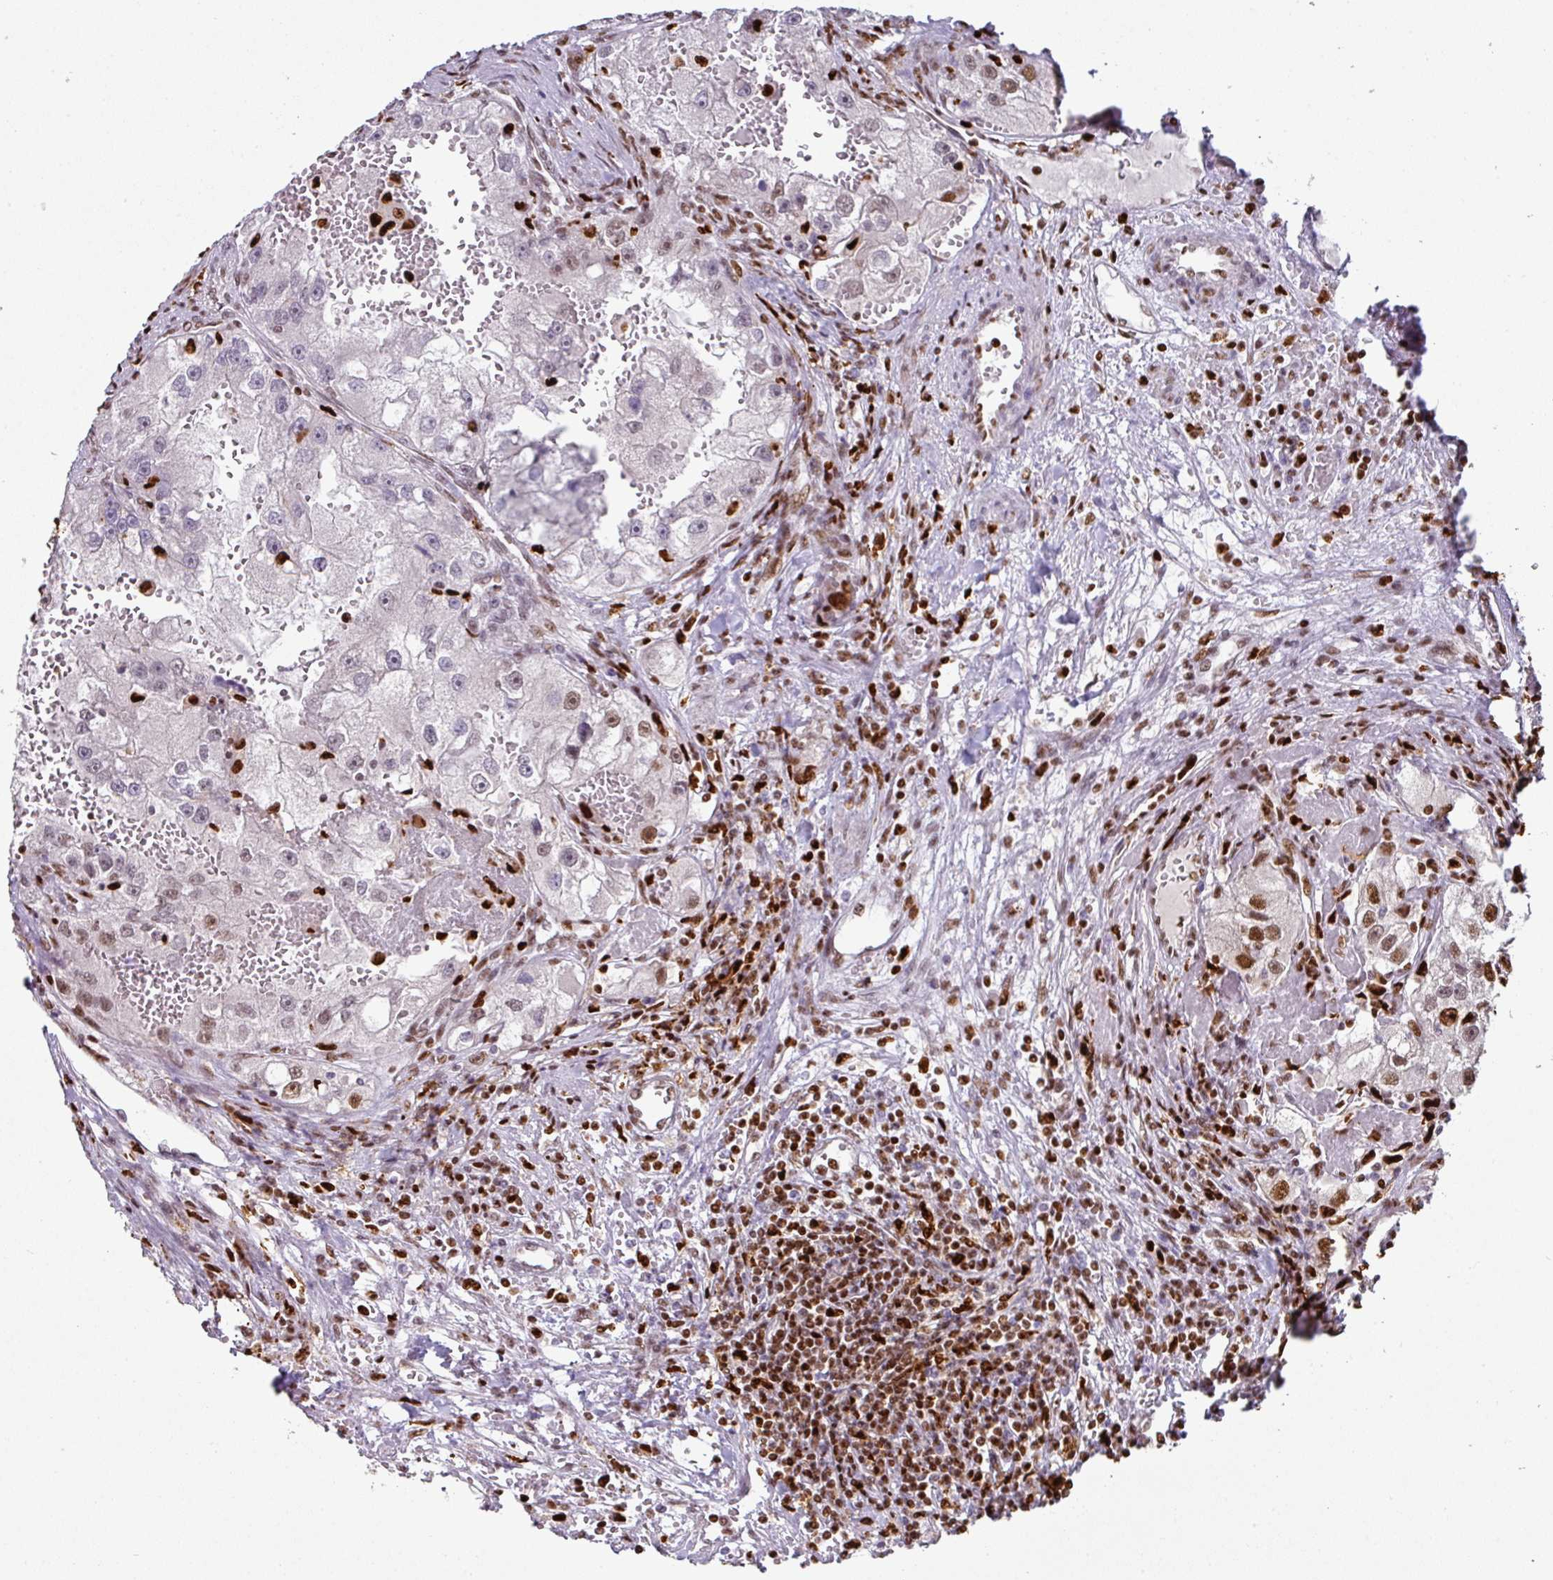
{"staining": {"intensity": "moderate", "quantity": "<25%", "location": "nuclear"}, "tissue": "renal cancer", "cell_type": "Tumor cells", "image_type": "cancer", "snomed": [{"axis": "morphology", "description": "Adenocarcinoma, NOS"}, {"axis": "topography", "description": "Kidney"}], "caption": "Tumor cells display low levels of moderate nuclear staining in about <25% of cells in human renal cancer (adenocarcinoma).", "gene": "SAMHD1", "patient": {"sex": "male", "age": 63}}